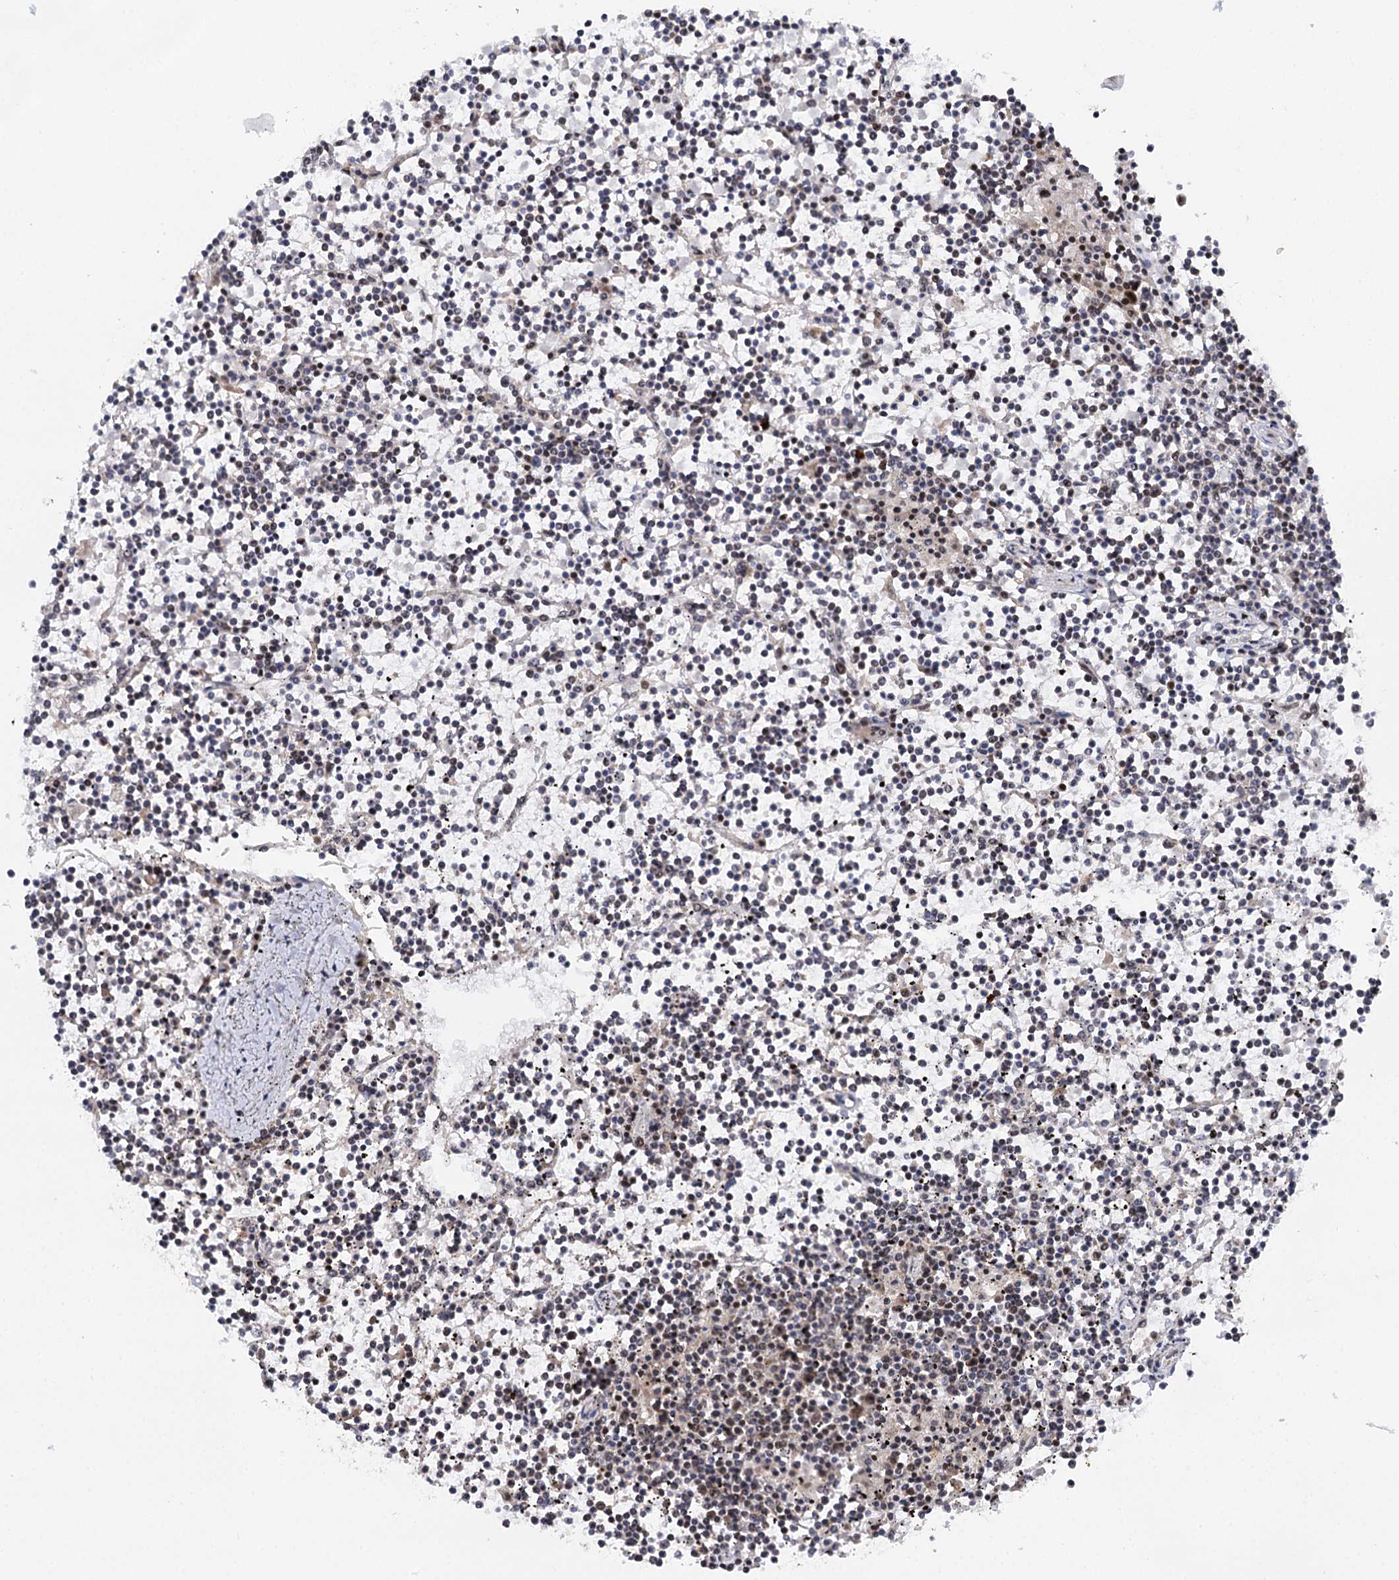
{"staining": {"intensity": "weak", "quantity": "<25%", "location": "nuclear"}, "tissue": "lymphoma", "cell_type": "Tumor cells", "image_type": "cancer", "snomed": [{"axis": "morphology", "description": "Malignant lymphoma, non-Hodgkin's type, Low grade"}, {"axis": "topography", "description": "Spleen"}], "caption": "IHC micrograph of neoplastic tissue: human low-grade malignant lymphoma, non-Hodgkin's type stained with DAB (3,3'-diaminobenzidine) exhibits no significant protein positivity in tumor cells. (DAB IHC visualized using brightfield microscopy, high magnification).", "gene": "BUD13", "patient": {"sex": "female", "age": 19}}